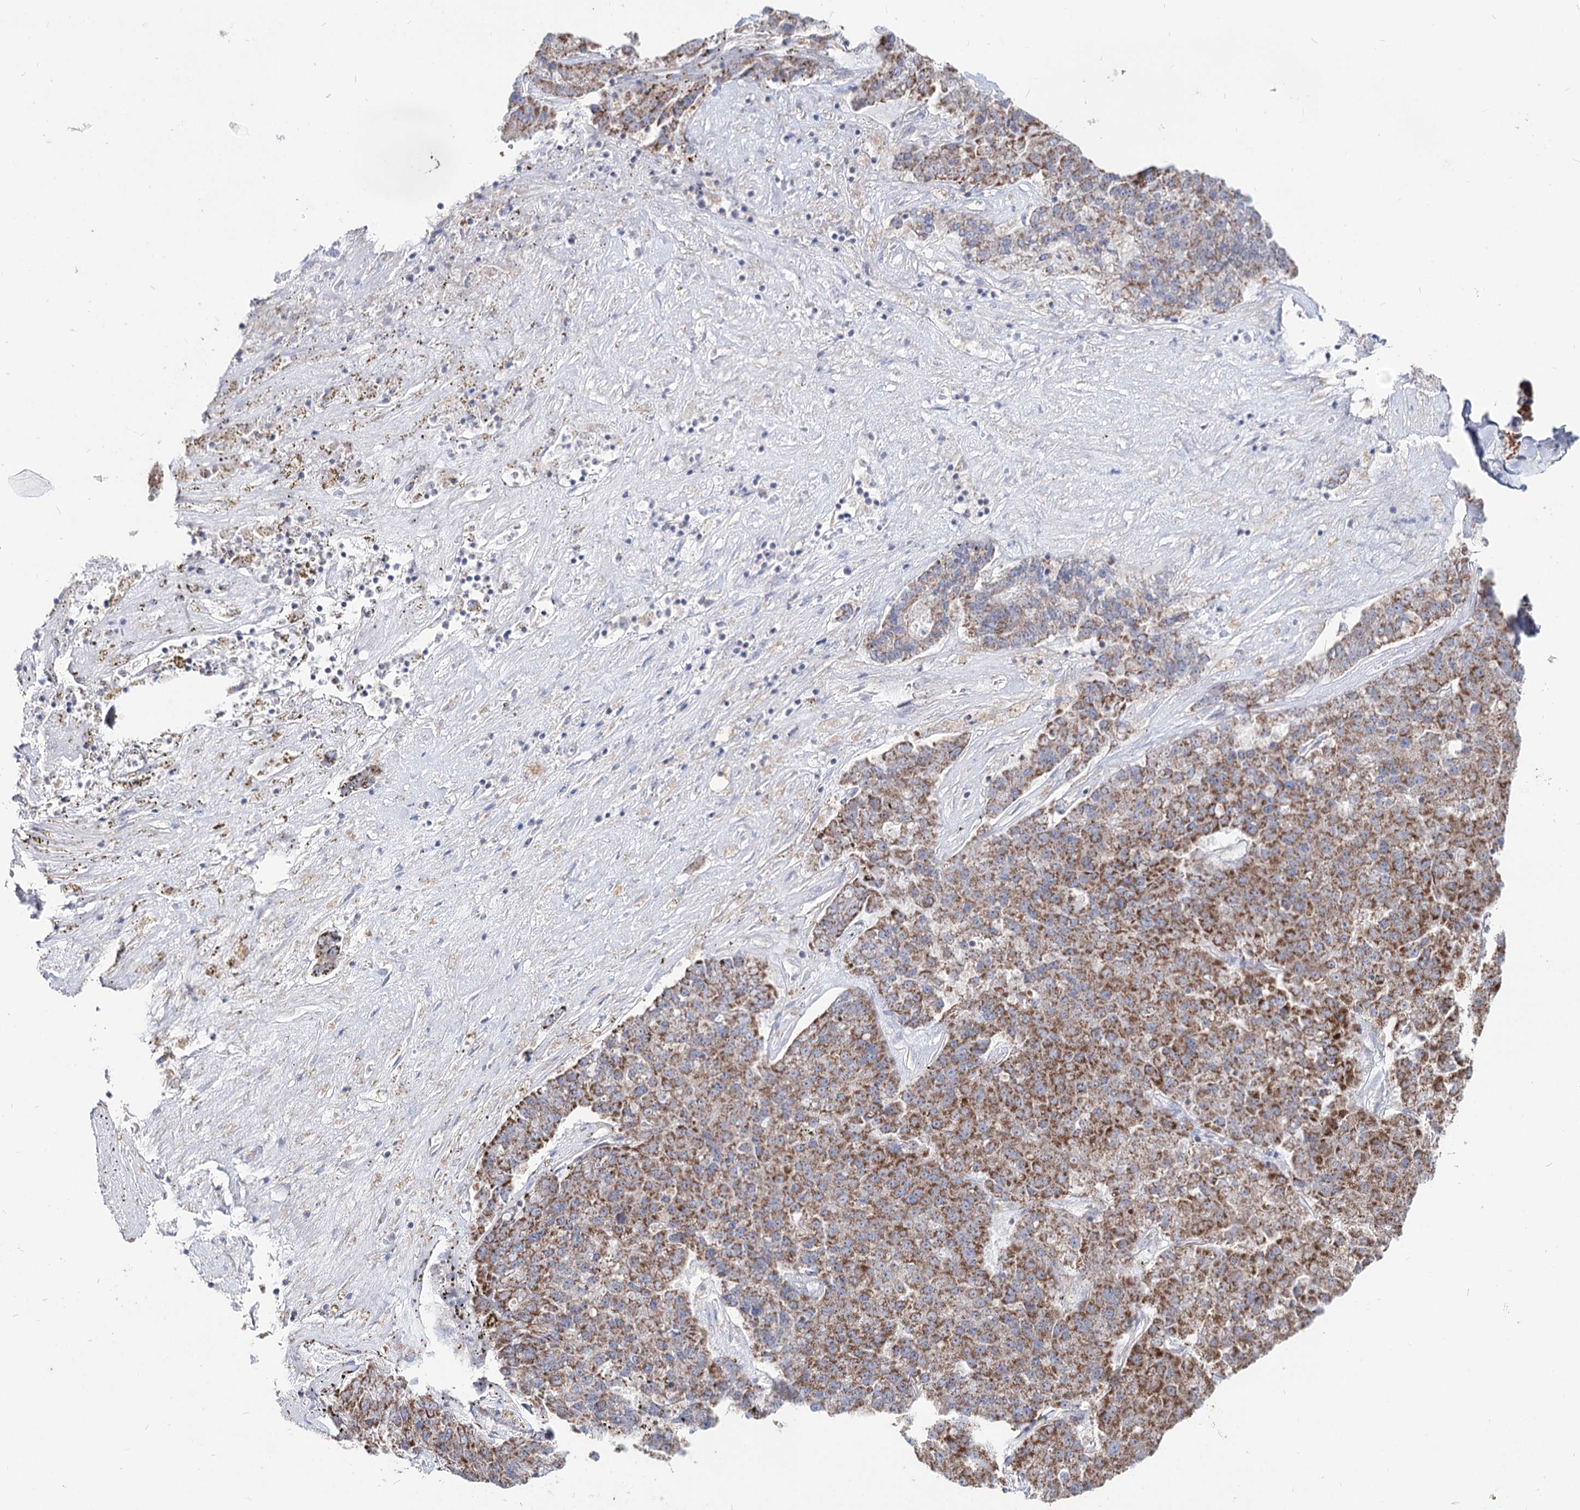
{"staining": {"intensity": "strong", "quantity": "25%-75%", "location": "cytoplasmic/membranous"}, "tissue": "pancreatic cancer", "cell_type": "Tumor cells", "image_type": "cancer", "snomed": [{"axis": "morphology", "description": "Adenocarcinoma, NOS"}, {"axis": "topography", "description": "Pancreas"}], "caption": "Immunohistochemistry (IHC) of human pancreatic adenocarcinoma displays high levels of strong cytoplasmic/membranous expression in about 25%-75% of tumor cells.", "gene": "MCCC2", "patient": {"sex": "male", "age": 50}}